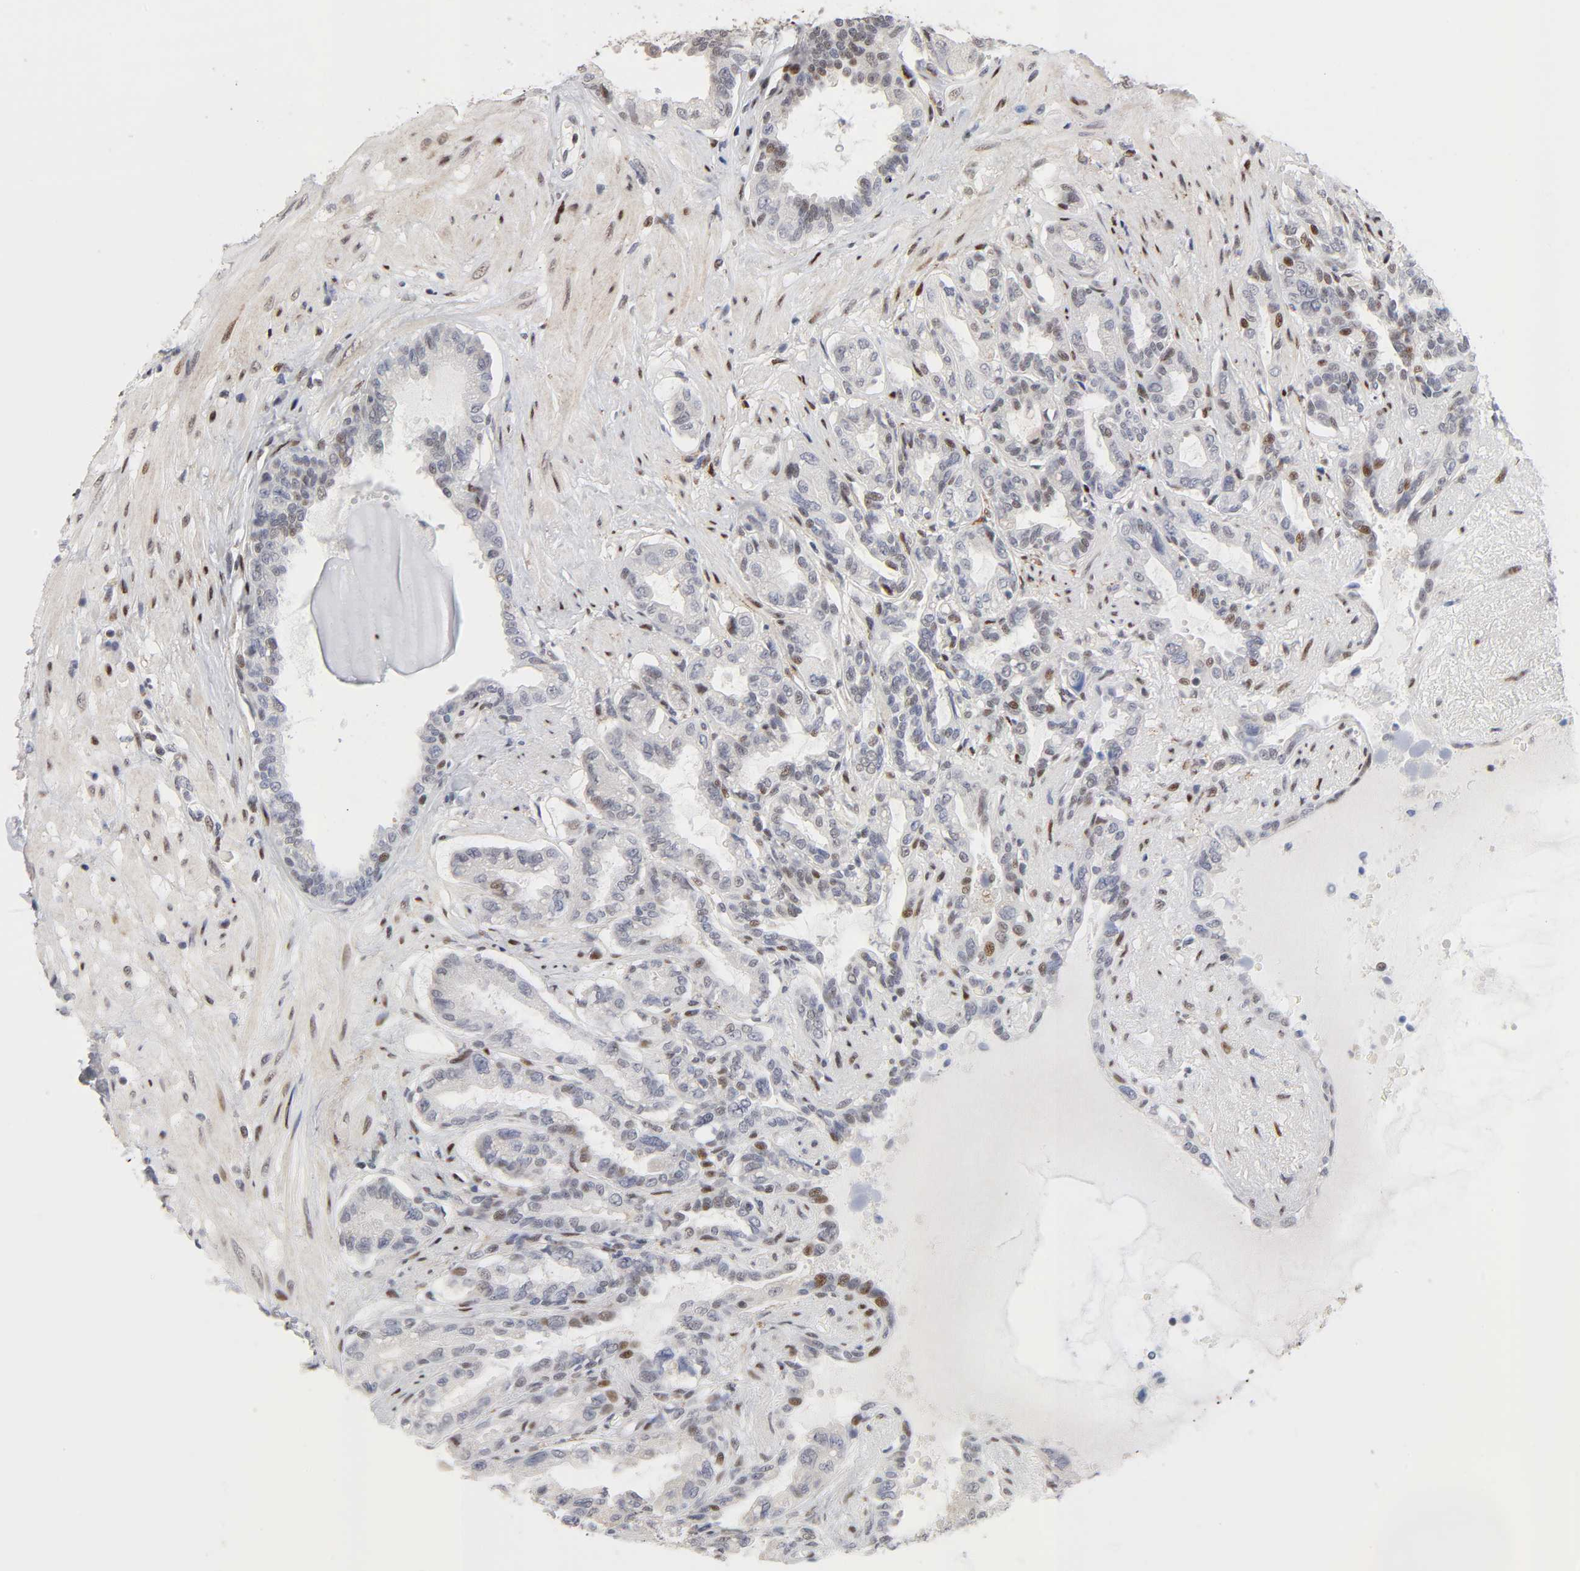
{"staining": {"intensity": "moderate", "quantity": "<25%", "location": "nuclear"}, "tissue": "seminal vesicle", "cell_type": "Glandular cells", "image_type": "normal", "snomed": [{"axis": "morphology", "description": "Normal tissue, NOS"}, {"axis": "topography", "description": "Seminal veicle"}], "caption": "An immunohistochemistry (IHC) micrograph of unremarkable tissue is shown. Protein staining in brown shows moderate nuclear positivity in seminal vesicle within glandular cells. (Stains: DAB (3,3'-diaminobenzidine) in brown, nuclei in blue, Microscopy: brightfield microscopy at high magnification).", "gene": "STK38", "patient": {"sex": "male", "age": 61}}